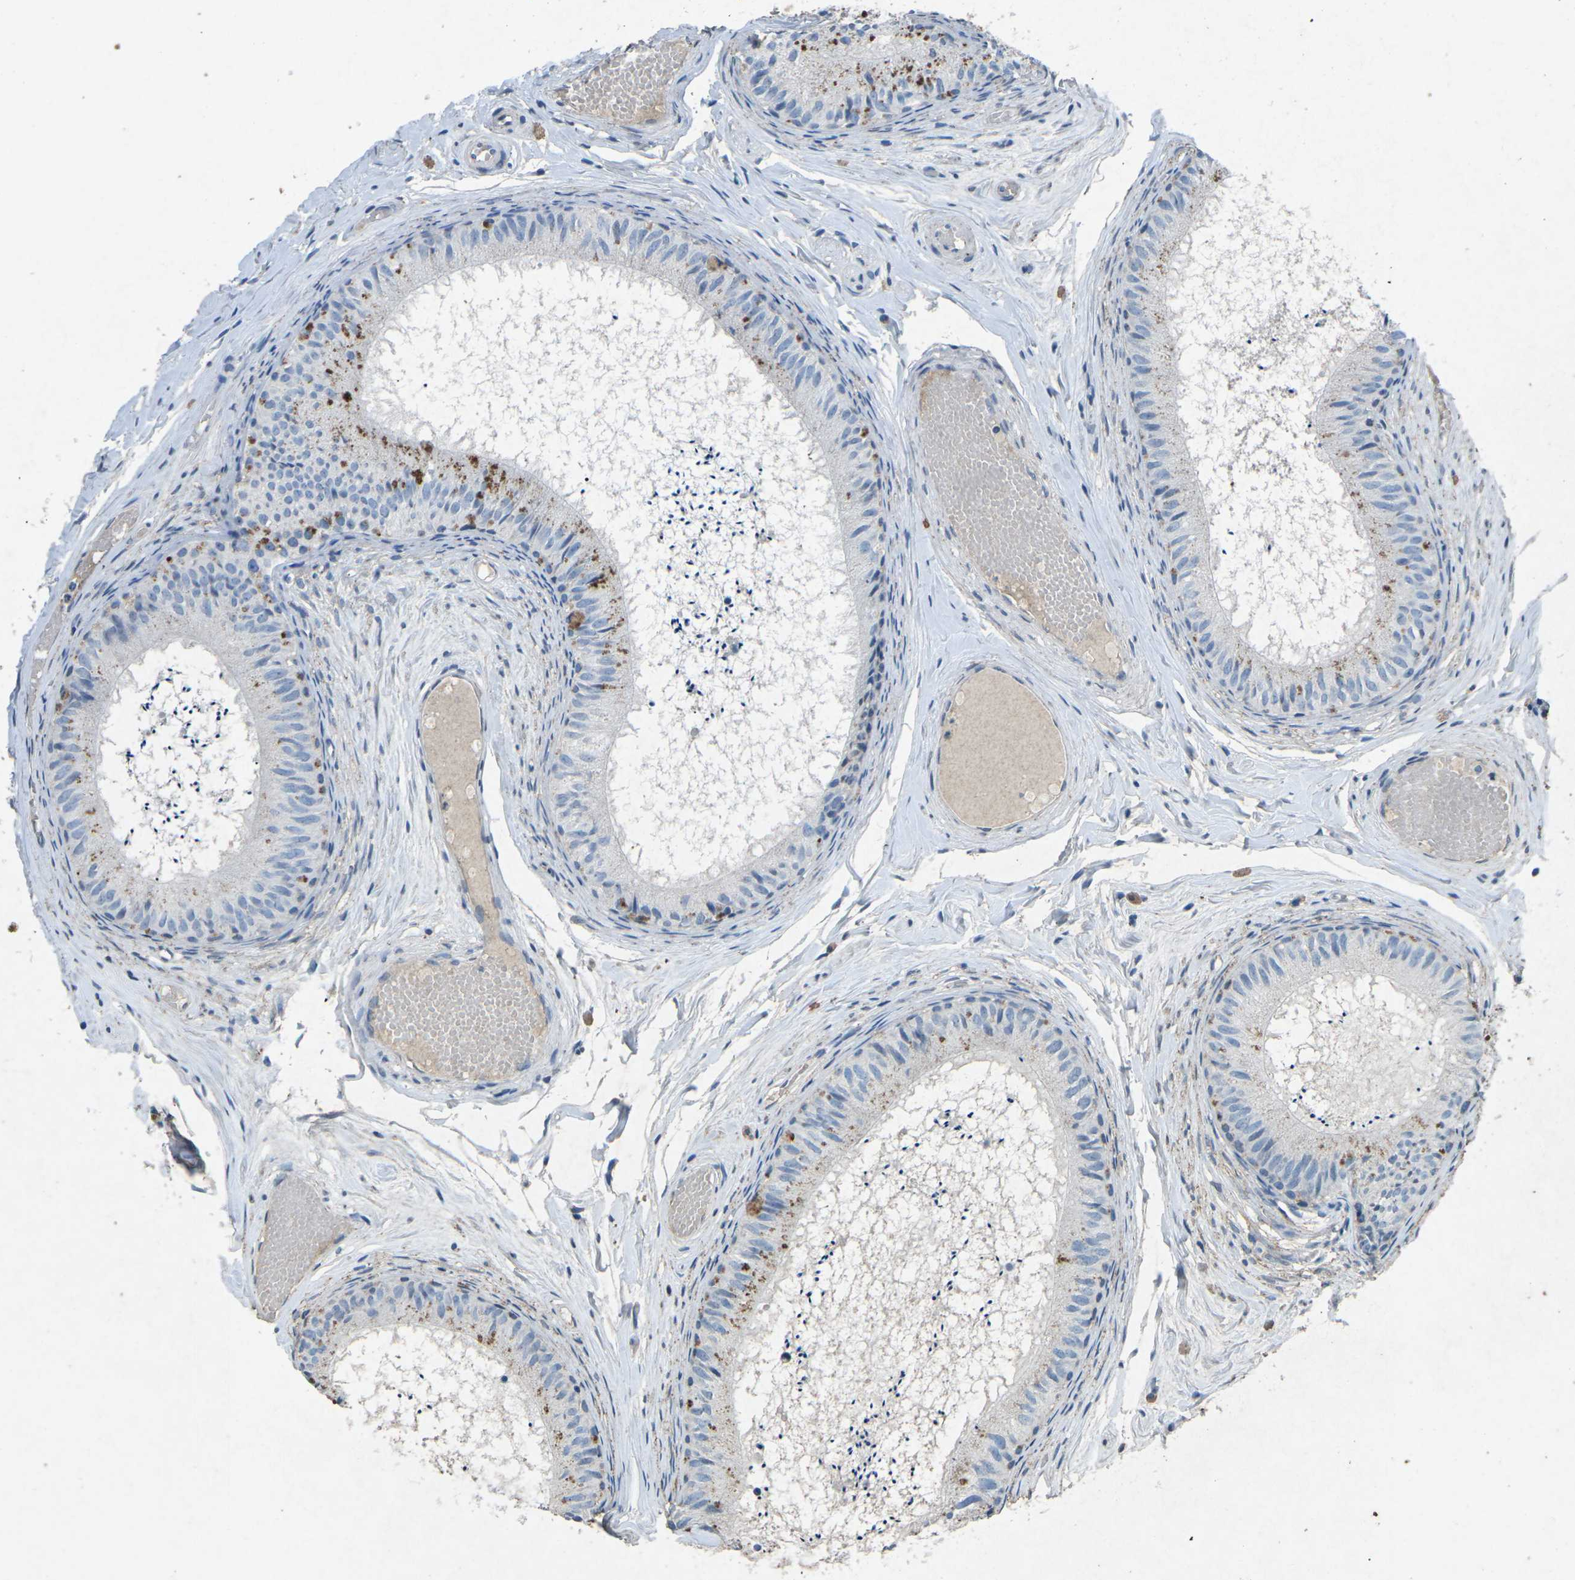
{"staining": {"intensity": "moderate", "quantity": "<25%", "location": "cytoplasmic/membranous"}, "tissue": "epididymis", "cell_type": "Glandular cells", "image_type": "normal", "snomed": [{"axis": "morphology", "description": "Normal tissue, NOS"}, {"axis": "topography", "description": "Epididymis"}], "caption": "High-power microscopy captured an immunohistochemistry (IHC) image of benign epididymis, revealing moderate cytoplasmic/membranous staining in approximately <25% of glandular cells.", "gene": "A1BG", "patient": {"sex": "male", "age": 46}}